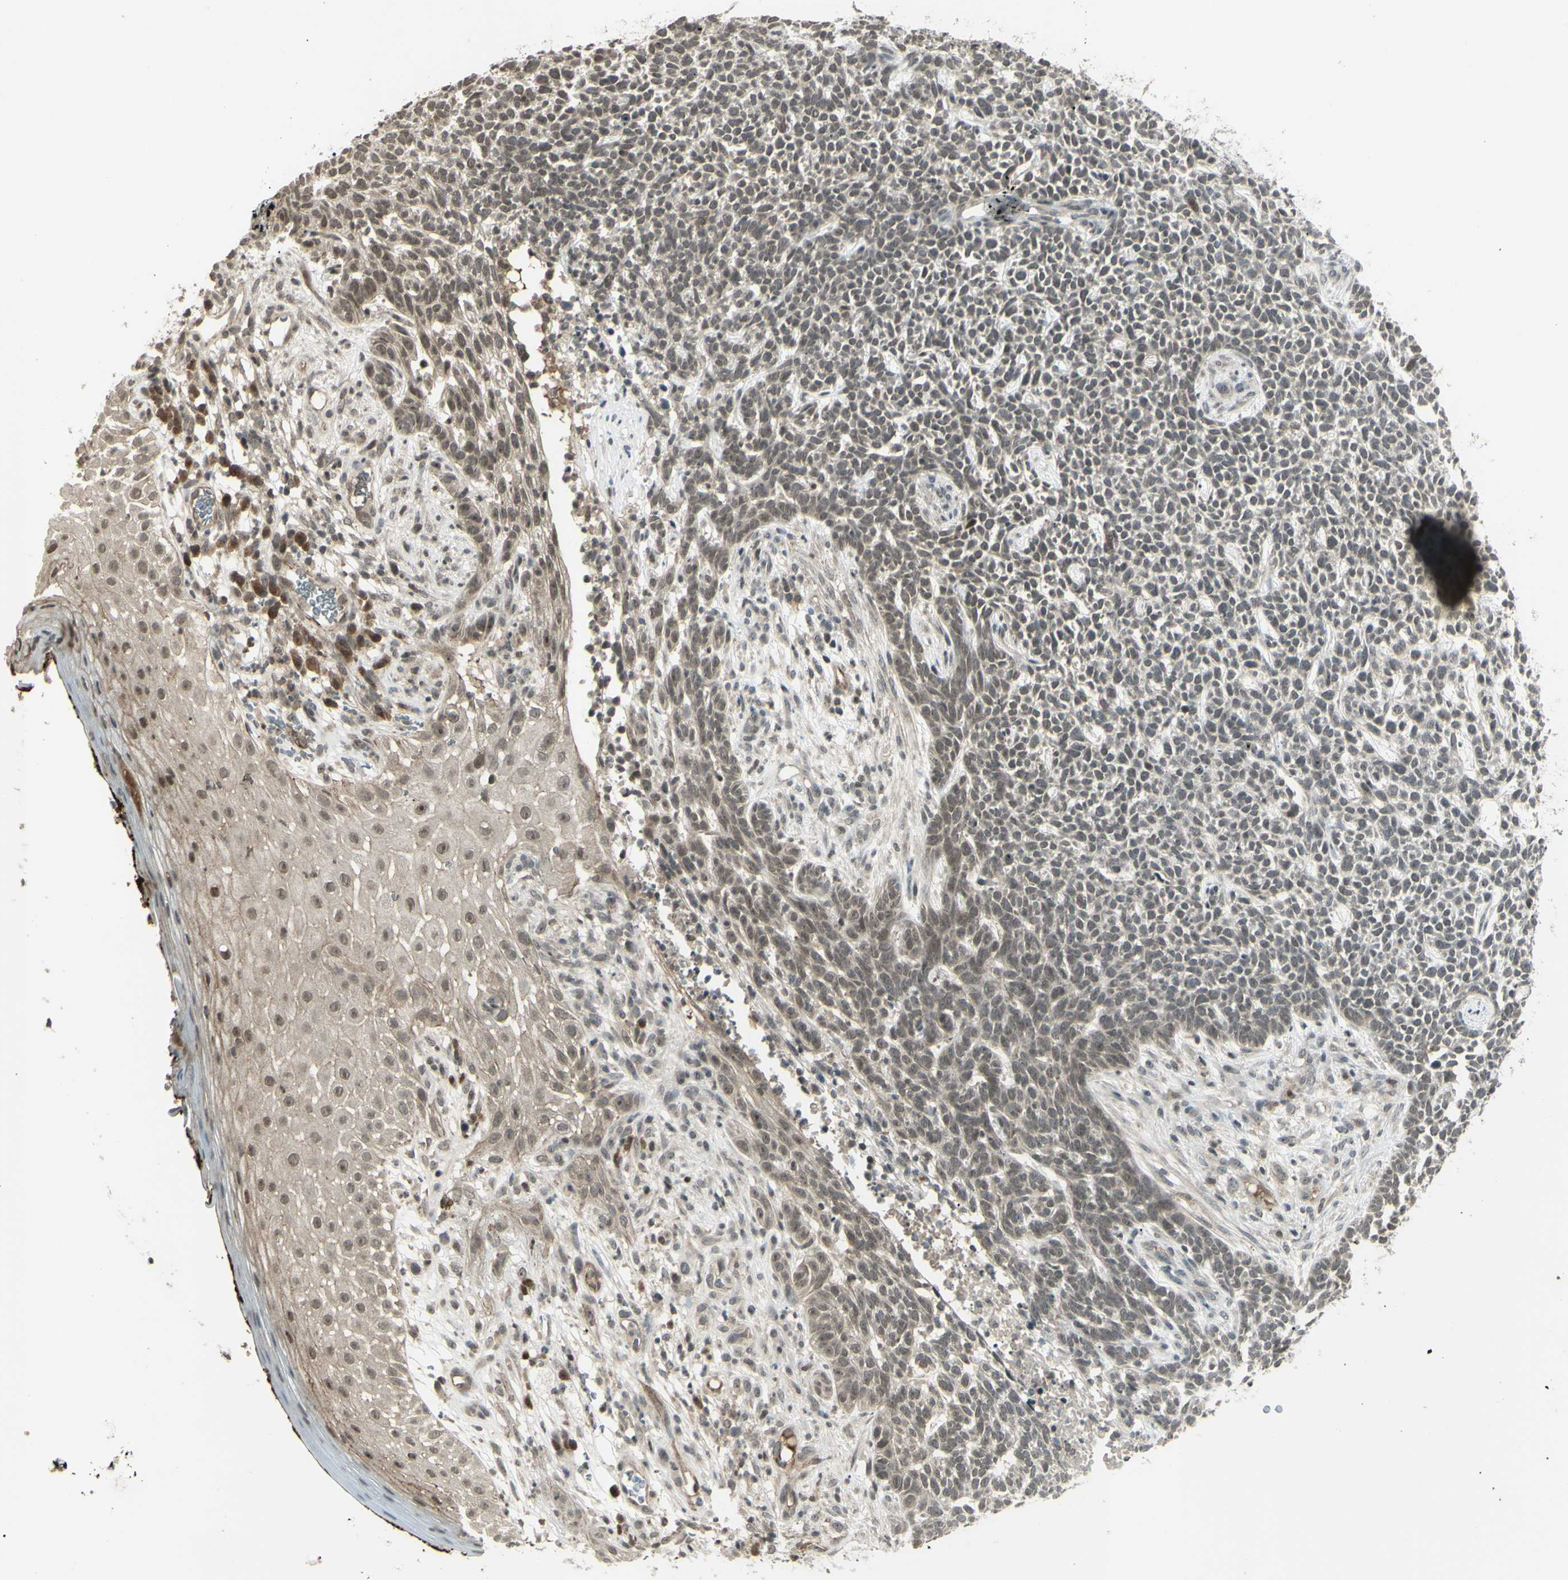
{"staining": {"intensity": "weak", "quantity": "25%-75%", "location": "cytoplasmic/membranous"}, "tissue": "skin cancer", "cell_type": "Tumor cells", "image_type": "cancer", "snomed": [{"axis": "morphology", "description": "Basal cell carcinoma"}, {"axis": "topography", "description": "Skin"}], "caption": "Immunohistochemistry micrograph of neoplastic tissue: human skin basal cell carcinoma stained using IHC demonstrates low levels of weak protein expression localized specifically in the cytoplasmic/membranous of tumor cells, appearing as a cytoplasmic/membranous brown color.", "gene": "BLNK", "patient": {"sex": "female", "age": 84}}